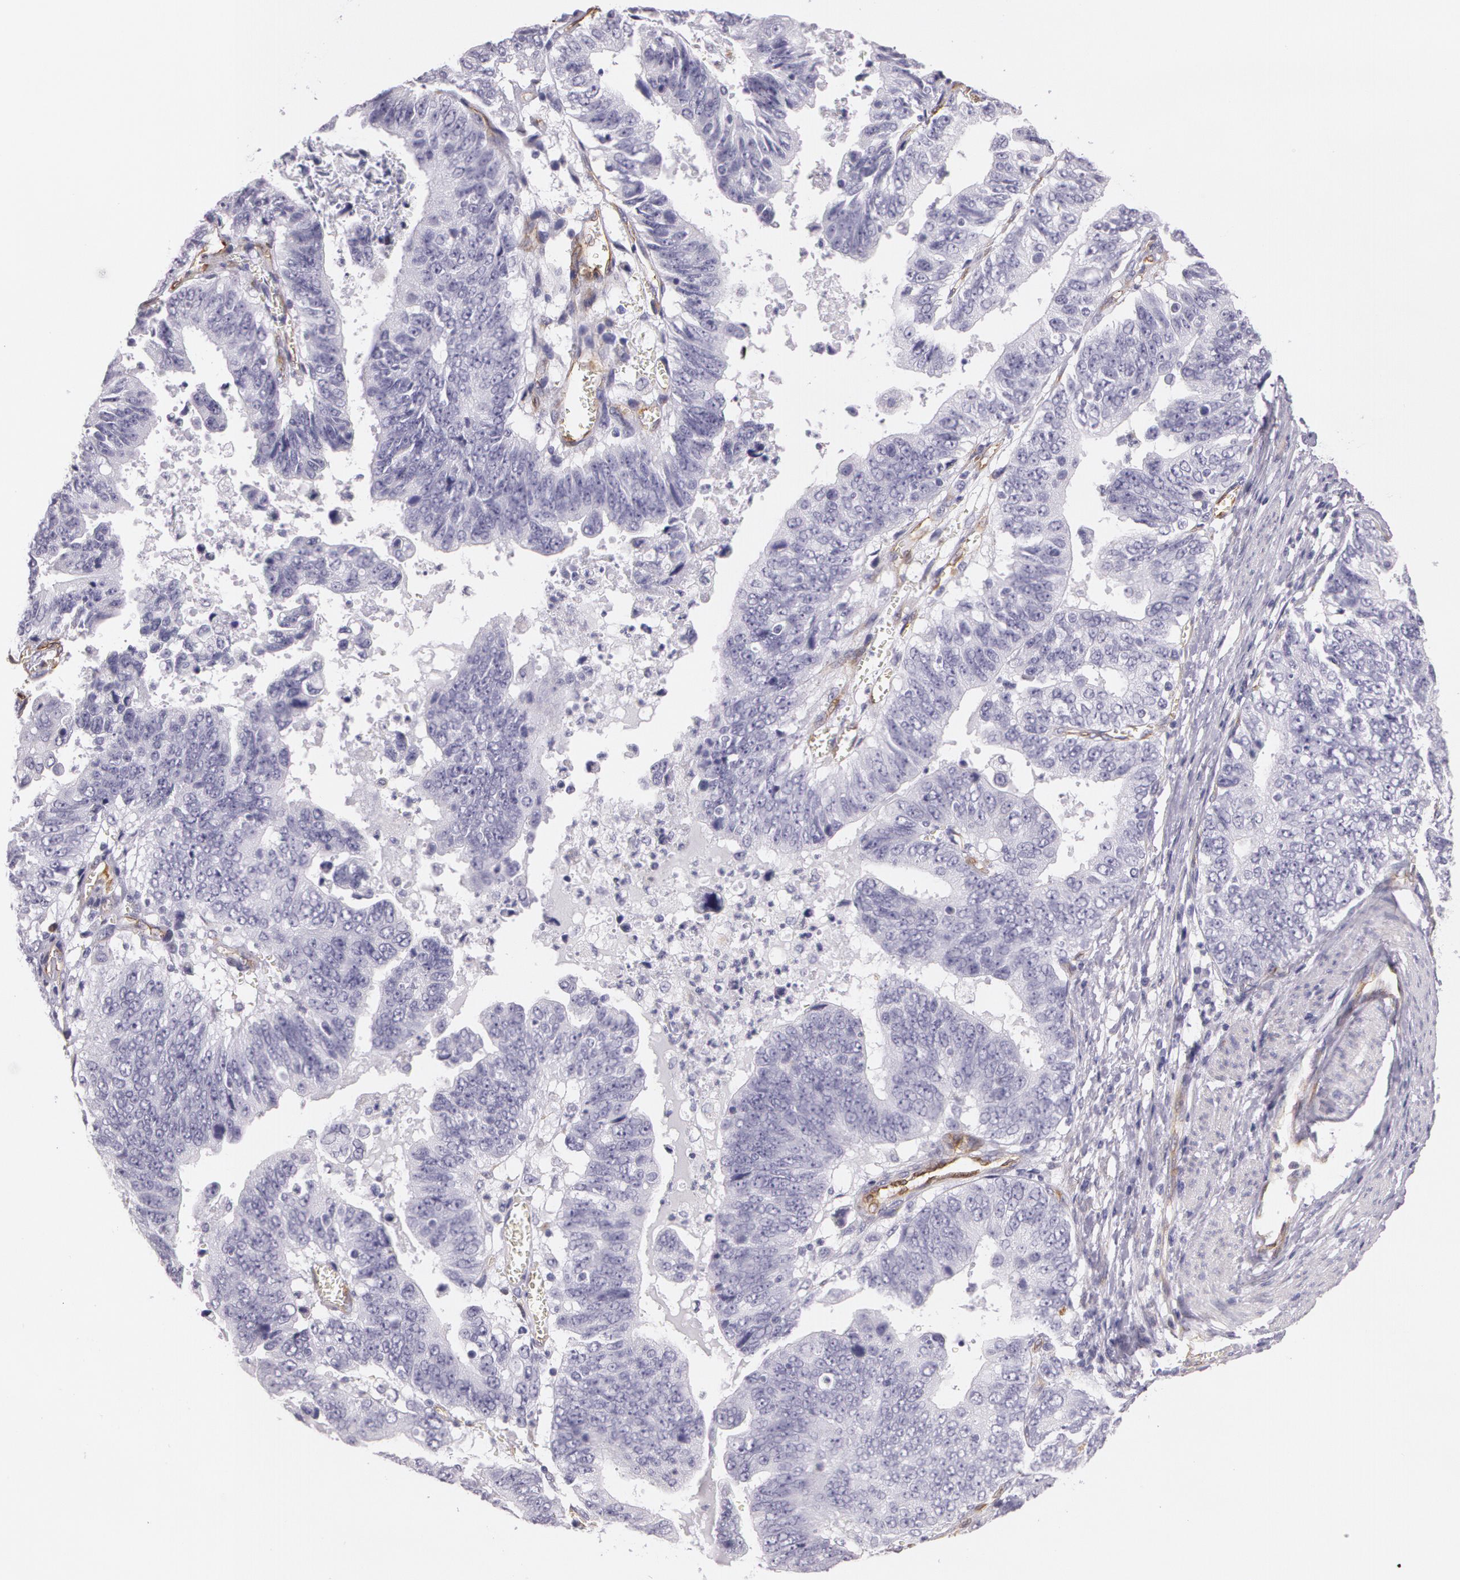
{"staining": {"intensity": "negative", "quantity": "none", "location": "none"}, "tissue": "stomach cancer", "cell_type": "Tumor cells", "image_type": "cancer", "snomed": [{"axis": "morphology", "description": "Adenocarcinoma, NOS"}, {"axis": "topography", "description": "Stomach, upper"}], "caption": "Photomicrograph shows no protein positivity in tumor cells of stomach adenocarcinoma tissue. Nuclei are stained in blue.", "gene": "APP", "patient": {"sex": "female", "age": 50}}